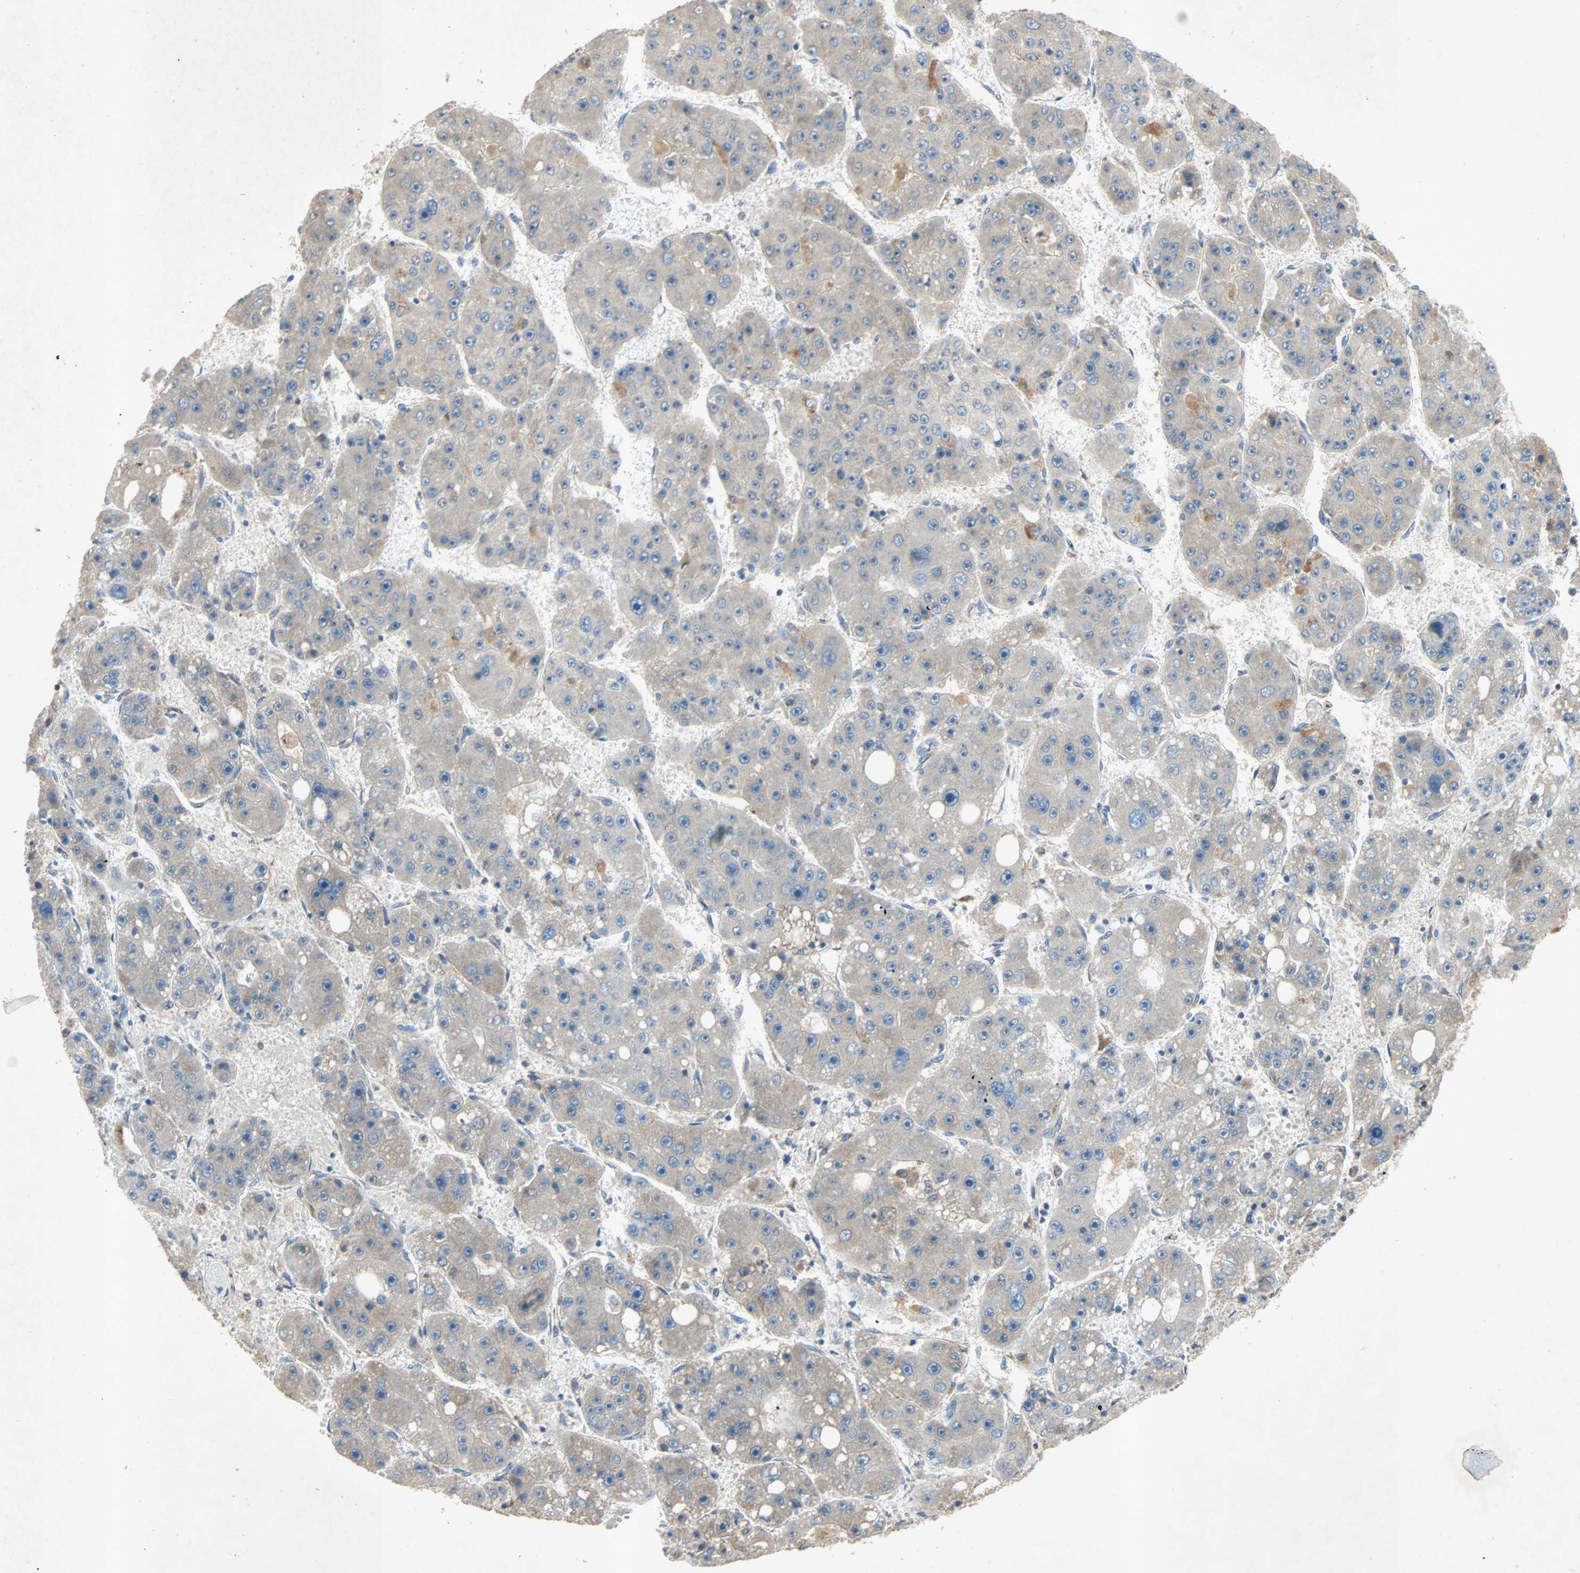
{"staining": {"intensity": "weak", "quantity": ">75%", "location": "cytoplasmic/membranous"}, "tissue": "liver cancer", "cell_type": "Tumor cells", "image_type": "cancer", "snomed": [{"axis": "morphology", "description": "Carcinoma, Hepatocellular, NOS"}, {"axis": "topography", "description": "Liver"}], "caption": "Tumor cells show weak cytoplasmic/membranous staining in approximately >75% of cells in hepatocellular carcinoma (liver).", "gene": "XYLT1", "patient": {"sex": "female", "age": 61}}